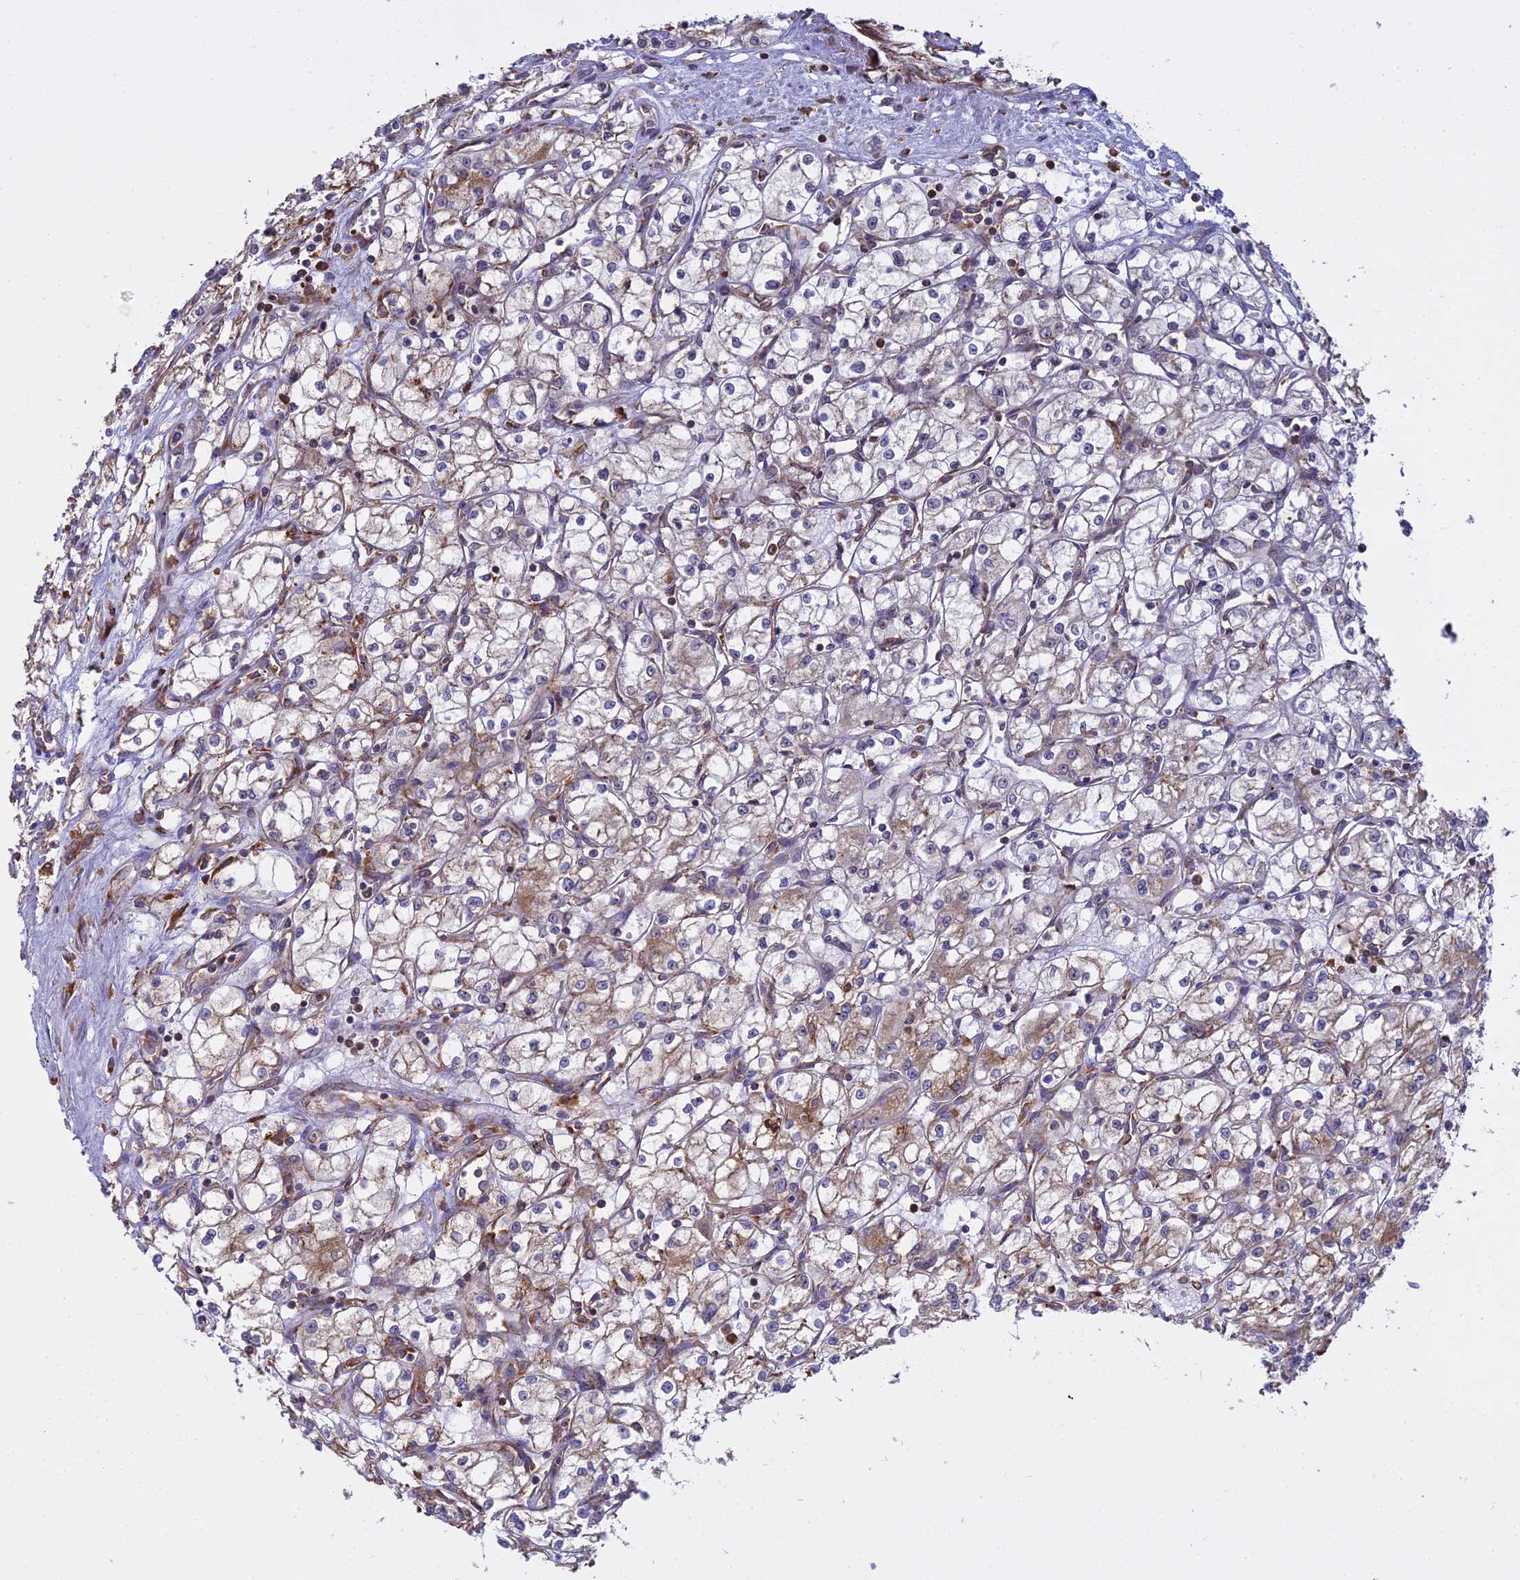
{"staining": {"intensity": "weak", "quantity": "25%-75%", "location": "cytoplasmic/membranous"}, "tissue": "renal cancer", "cell_type": "Tumor cells", "image_type": "cancer", "snomed": [{"axis": "morphology", "description": "Adenocarcinoma, NOS"}, {"axis": "topography", "description": "Kidney"}], "caption": "Immunohistochemical staining of adenocarcinoma (renal) displays low levels of weak cytoplasmic/membranous protein staining in approximately 25%-75% of tumor cells.", "gene": "RPL26", "patient": {"sex": "male", "age": 59}}